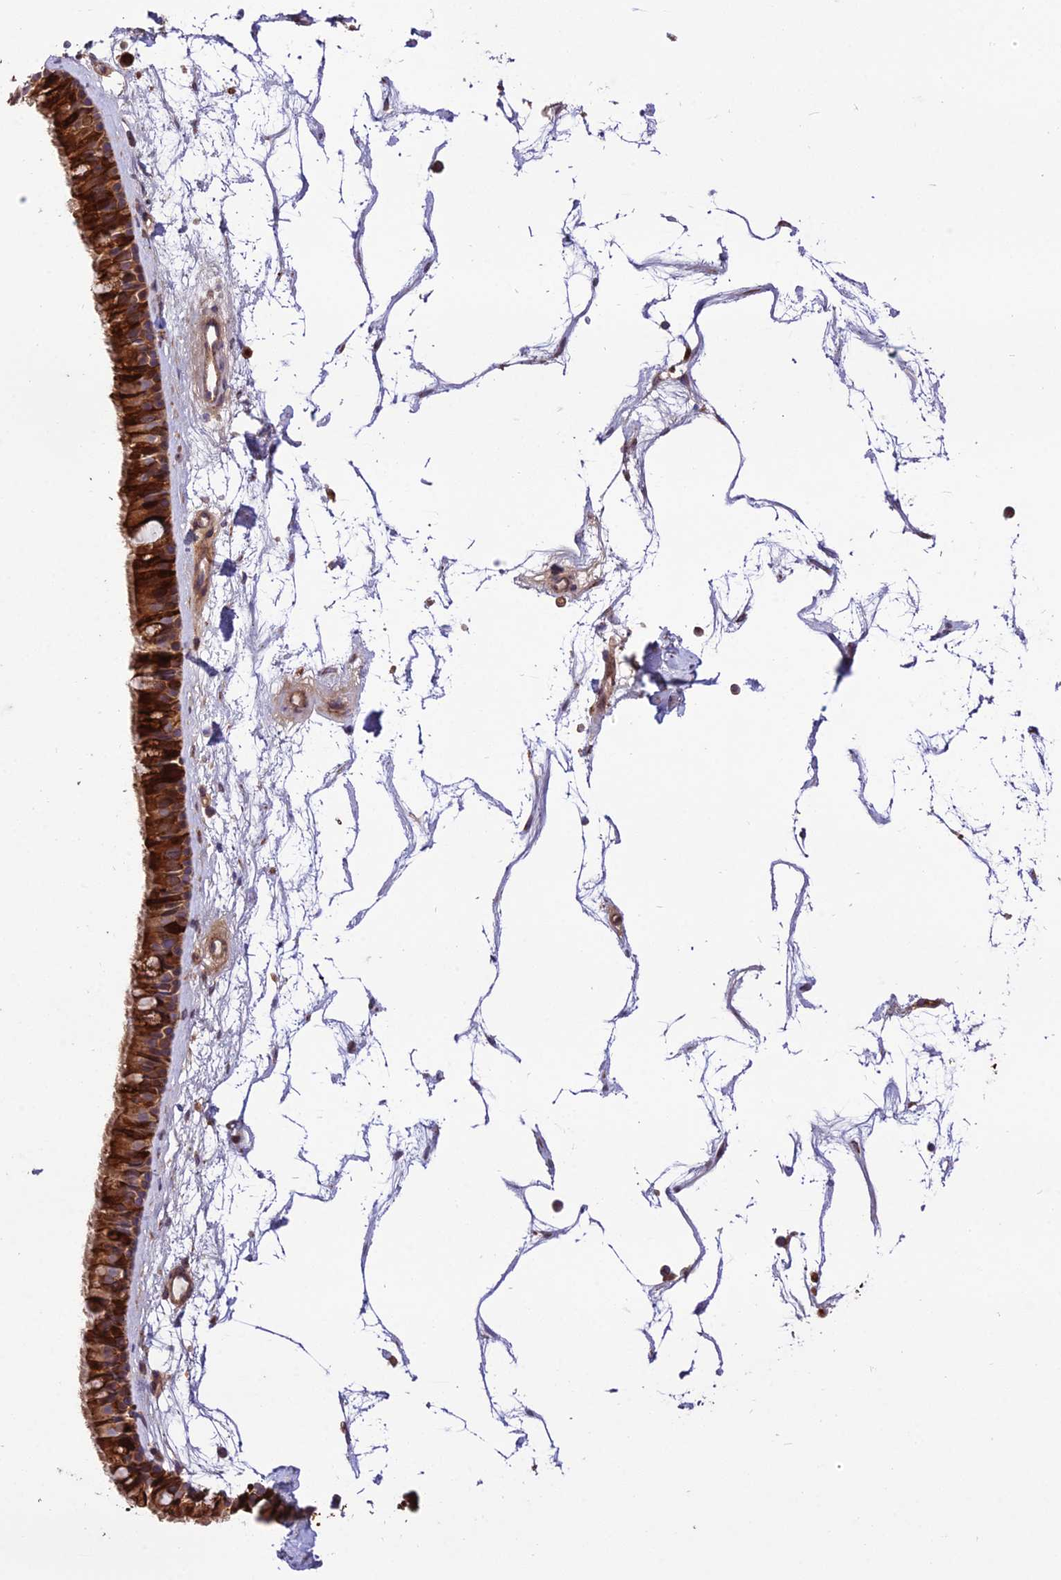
{"staining": {"intensity": "strong", "quantity": ">75%", "location": "cytoplasmic/membranous"}, "tissue": "nasopharynx", "cell_type": "Respiratory epithelial cells", "image_type": "normal", "snomed": [{"axis": "morphology", "description": "Normal tissue, NOS"}, {"axis": "topography", "description": "Nasopharynx"}], "caption": "The micrograph shows staining of unremarkable nasopharynx, revealing strong cytoplasmic/membranous protein expression (brown color) within respiratory epithelial cells.", "gene": "ROCK1", "patient": {"sex": "male", "age": 64}}